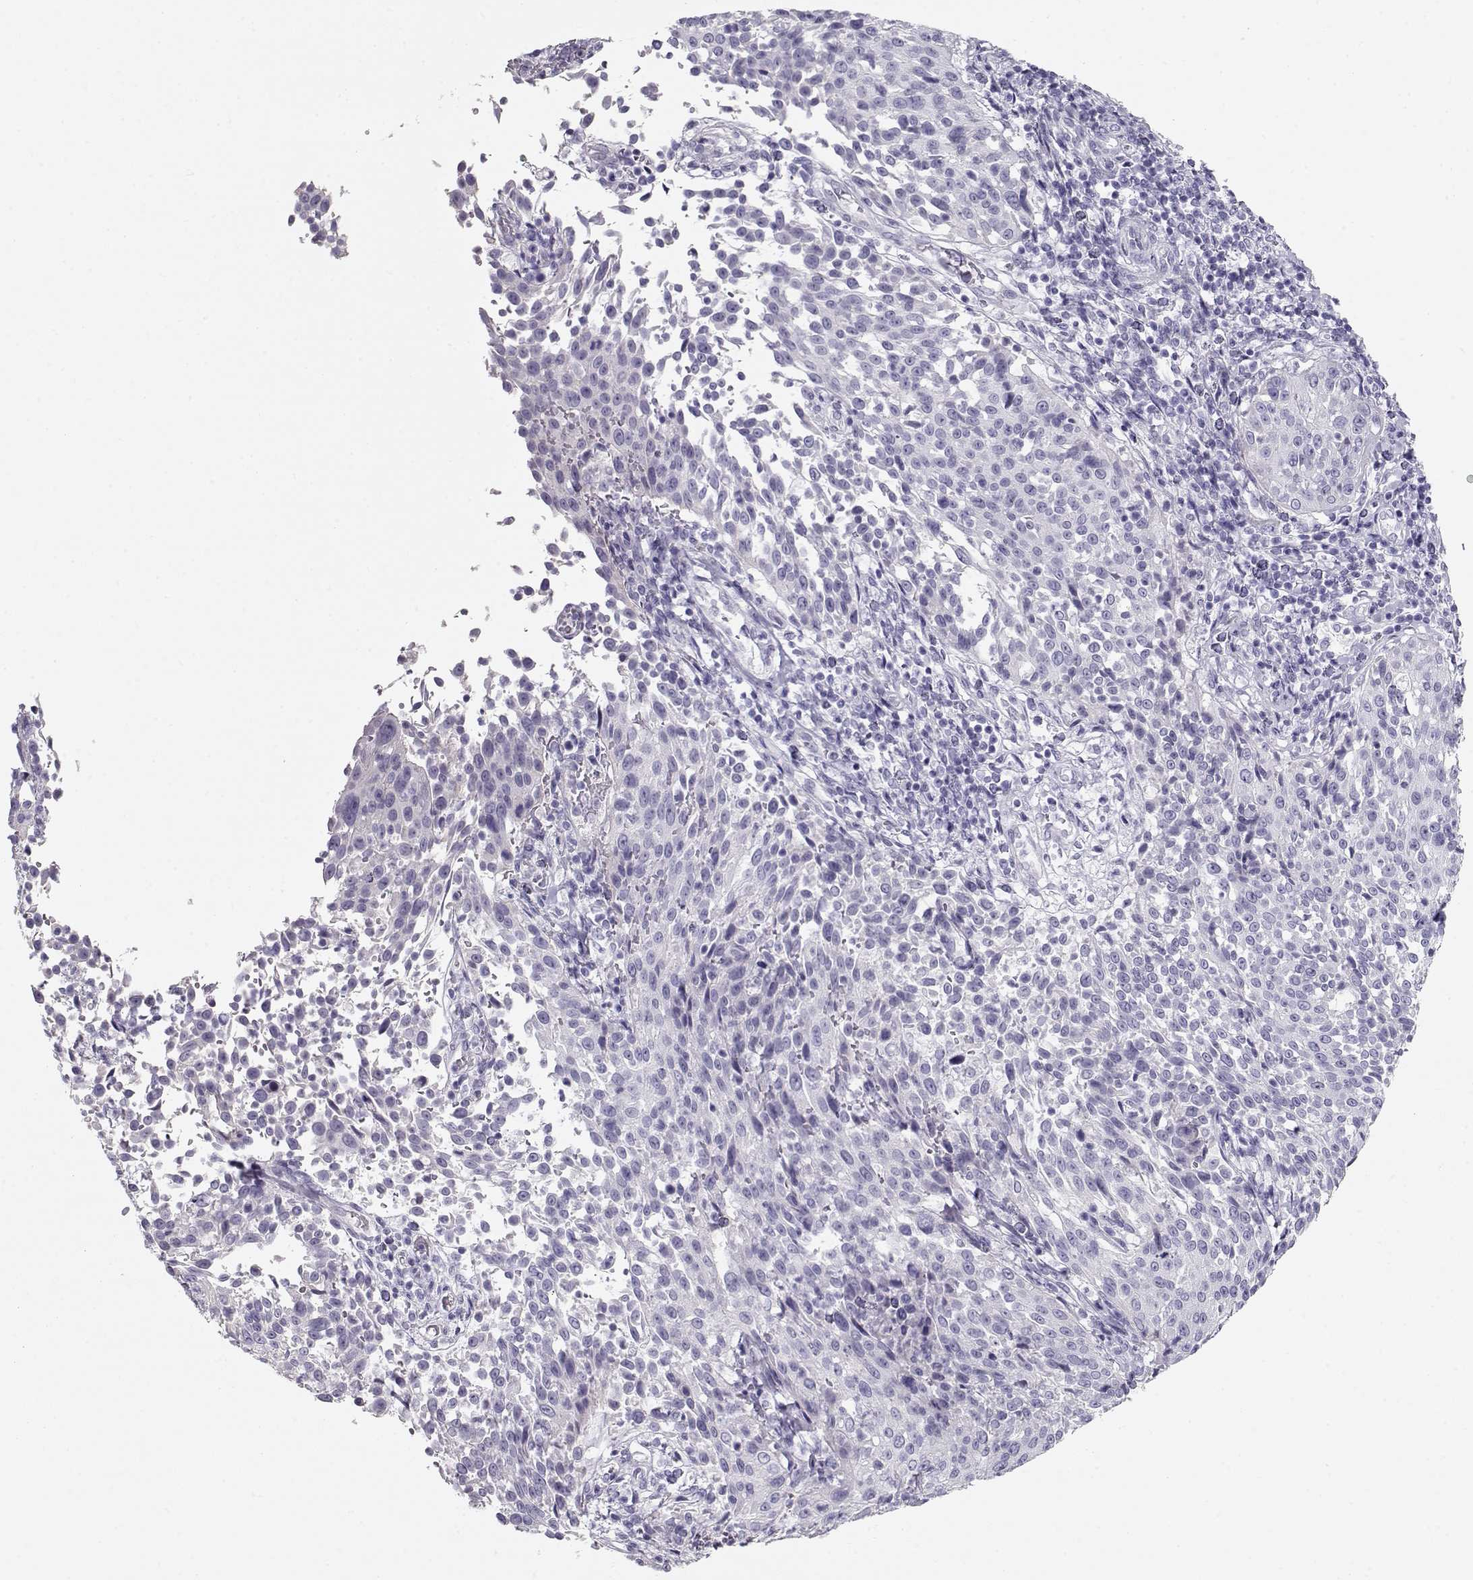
{"staining": {"intensity": "negative", "quantity": "none", "location": "none"}, "tissue": "cervical cancer", "cell_type": "Tumor cells", "image_type": "cancer", "snomed": [{"axis": "morphology", "description": "Squamous cell carcinoma, NOS"}, {"axis": "topography", "description": "Cervix"}], "caption": "Immunohistochemistry of human cervical squamous cell carcinoma displays no positivity in tumor cells. Nuclei are stained in blue.", "gene": "ACTN2", "patient": {"sex": "female", "age": 26}}